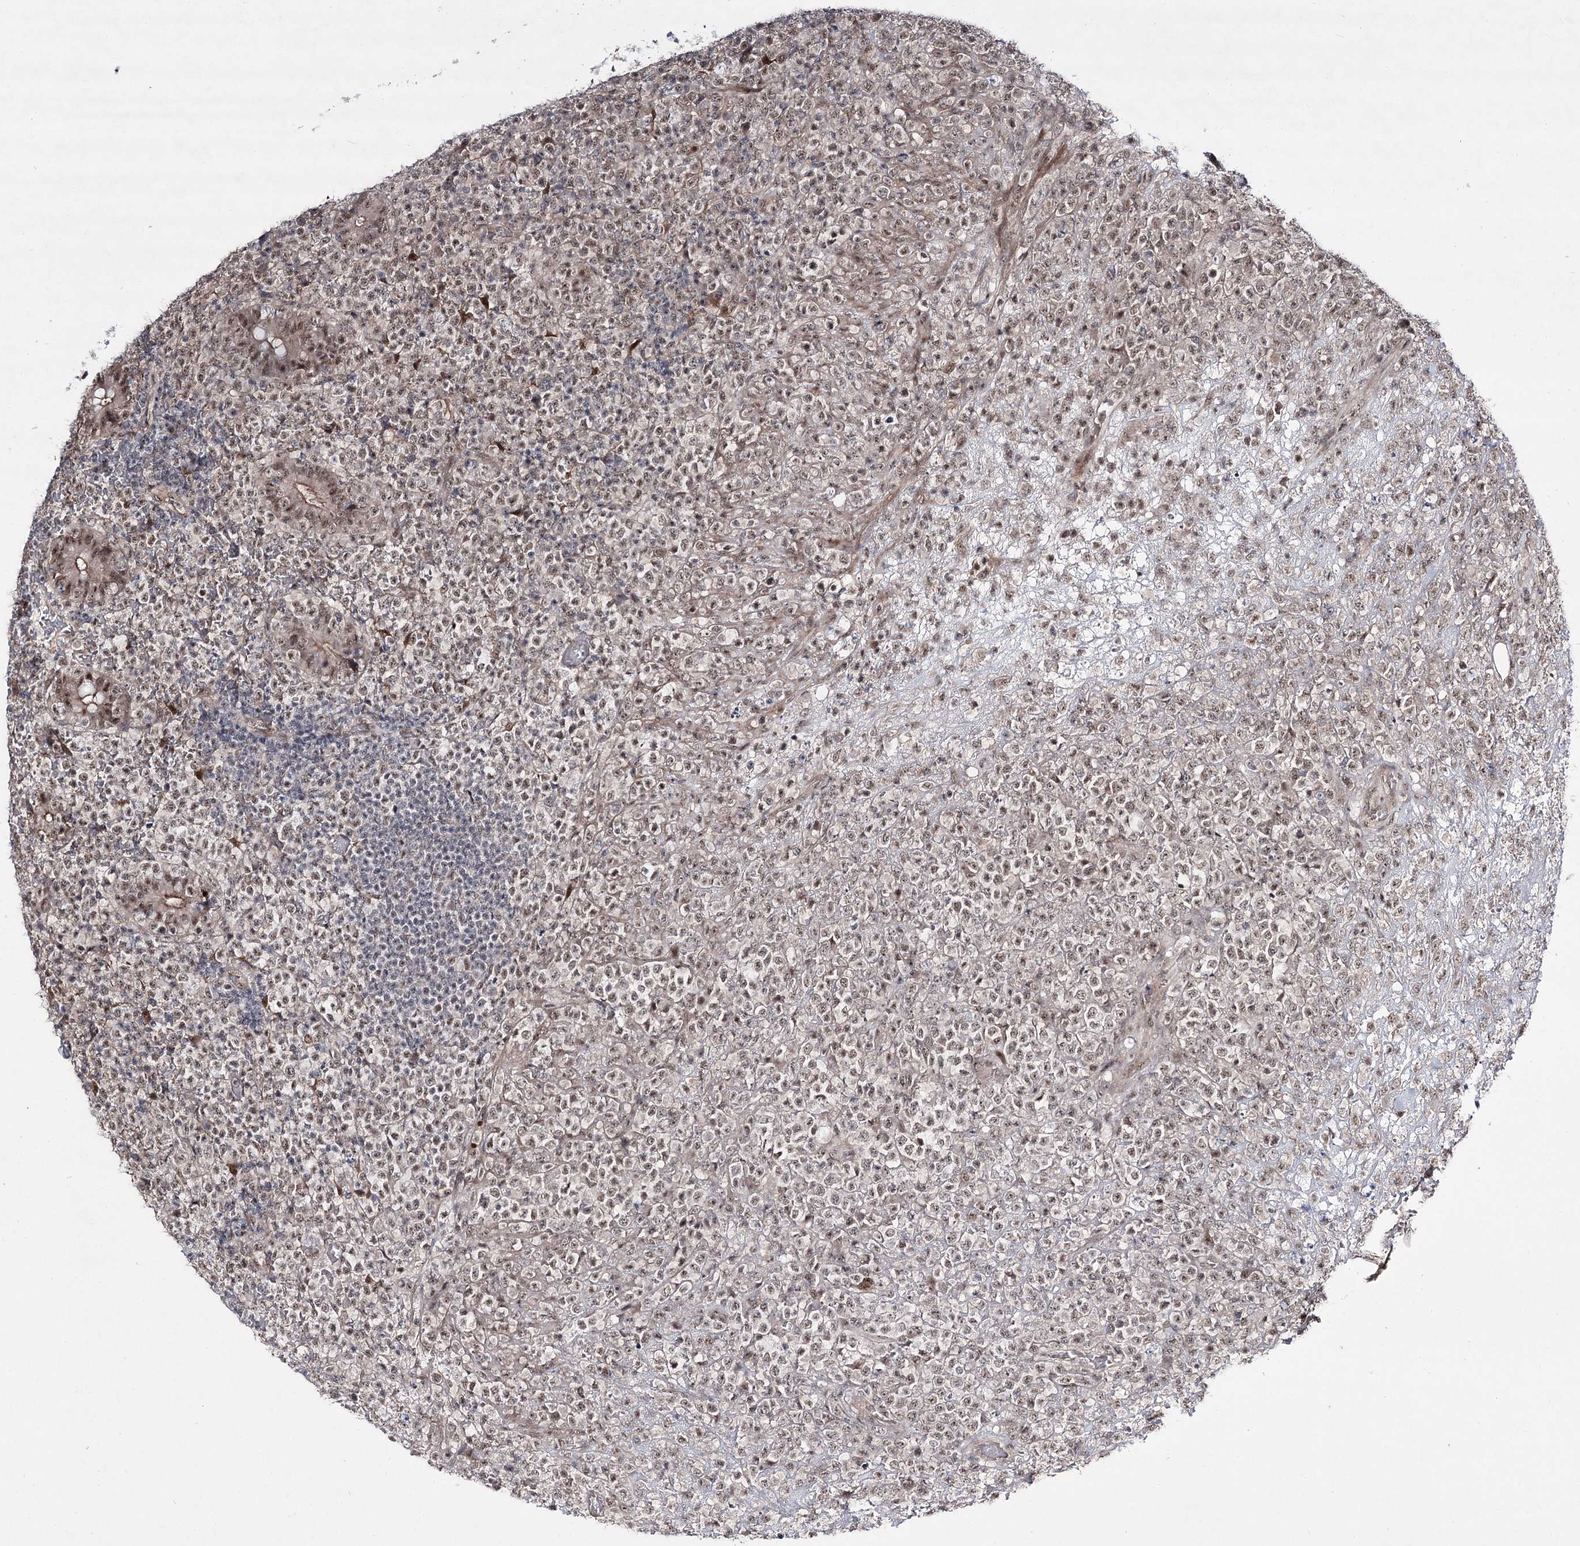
{"staining": {"intensity": "weak", "quantity": ">75%", "location": "nuclear"}, "tissue": "lymphoma", "cell_type": "Tumor cells", "image_type": "cancer", "snomed": [{"axis": "morphology", "description": "Malignant lymphoma, non-Hodgkin's type, High grade"}, {"axis": "topography", "description": "Colon"}], "caption": "There is low levels of weak nuclear expression in tumor cells of lymphoma, as demonstrated by immunohistochemical staining (brown color).", "gene": "HOXC11", "patient": {"sex": "female", "age": 53}}